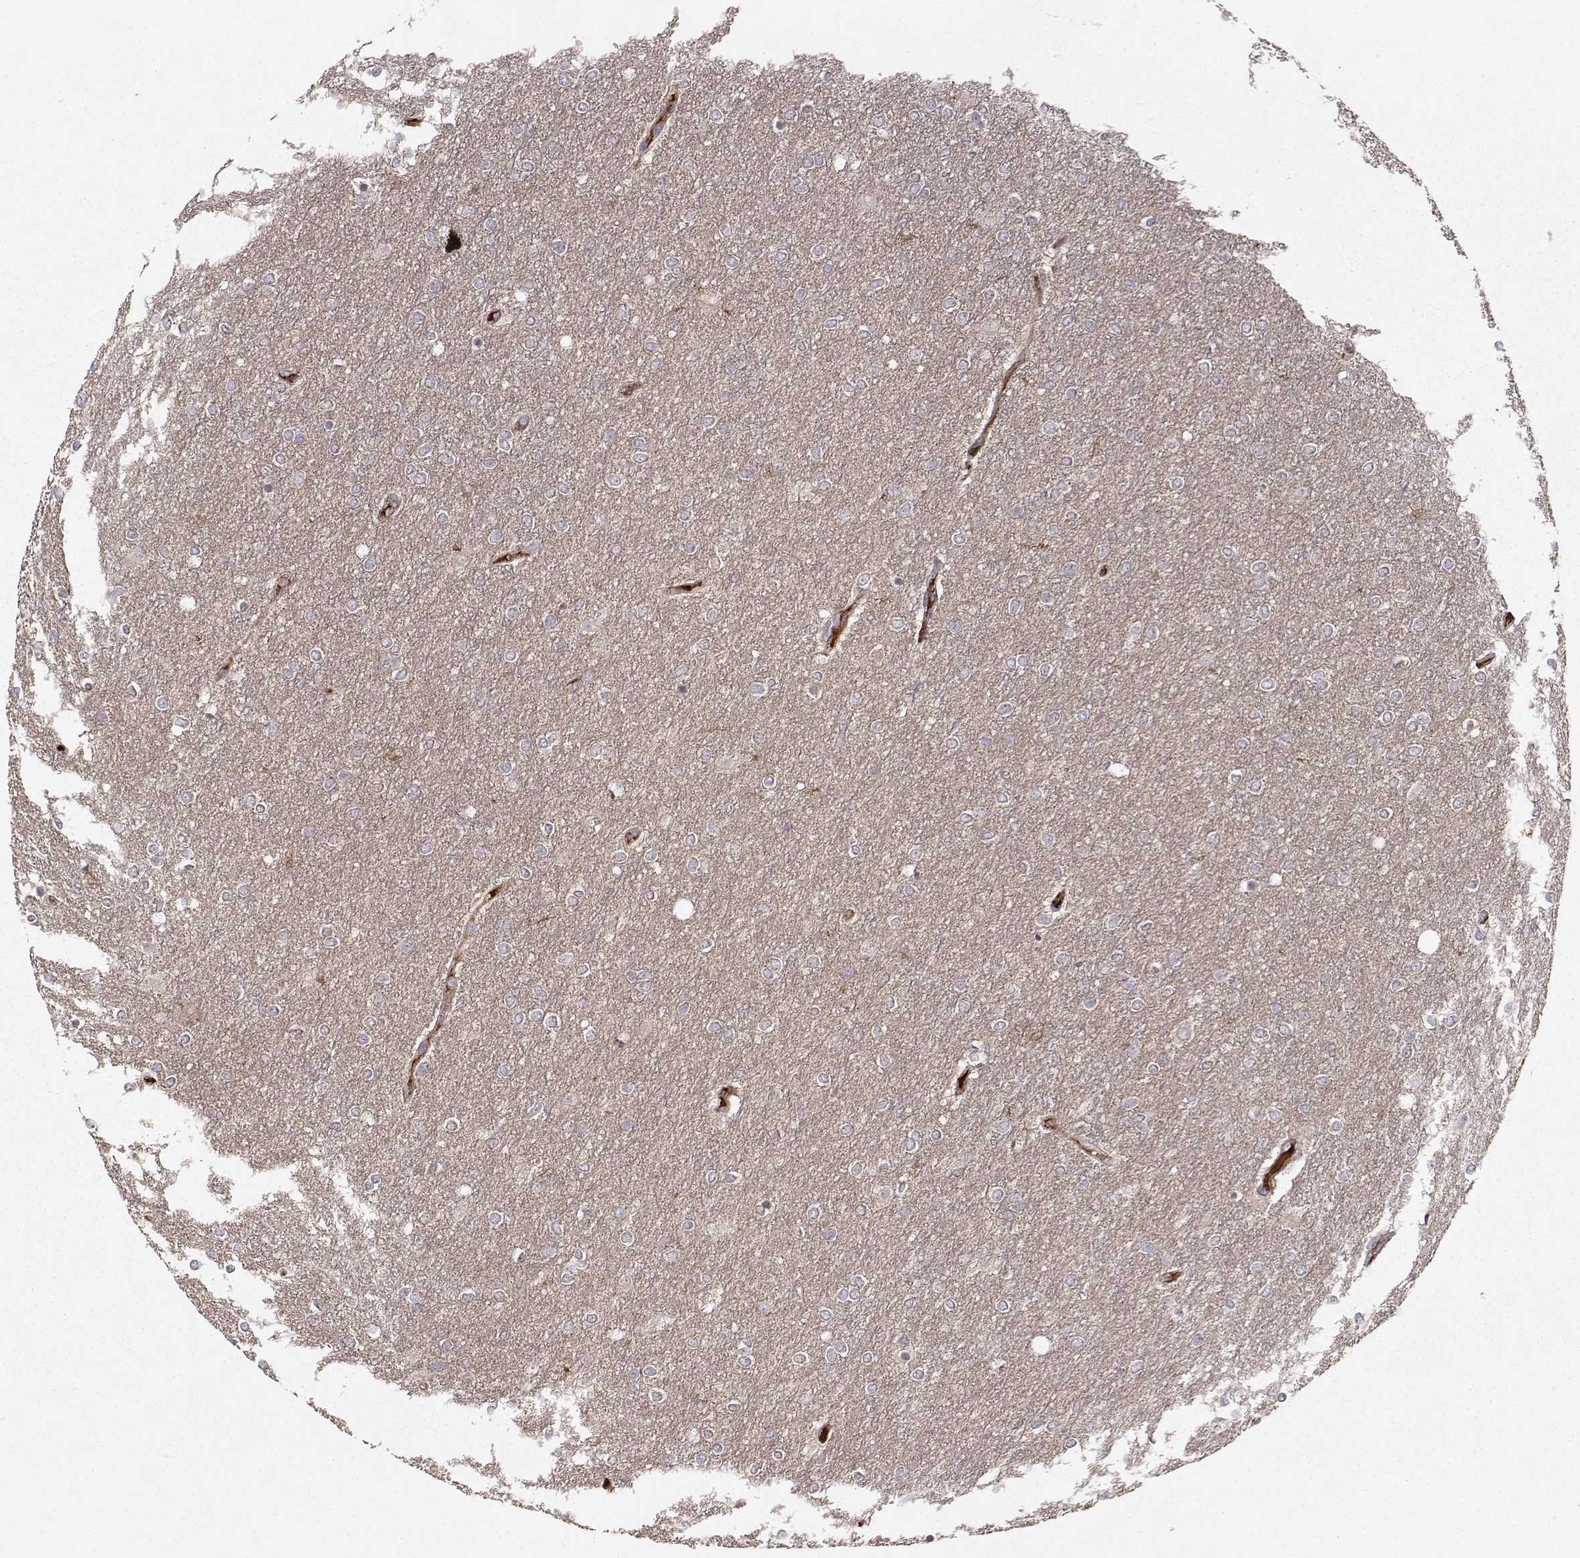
{"staining": {"intensity": "negative", "quantity": "none", "location": "none"}, "tissue": "glioma", "cell_type": "Tumor cells", "image_type": "cancer", "snomed": [{"axis": "morphology", "description": "Glioma, malignant, High grade"}, {"axis": "topography", "description": "Brain"}], "caption": "This is an immunohistochemistry (IHC) micrograph of human high-grade glioma (malignant). There is no positivity in tumor cells.", "gene": "WNT6", "patient": {"sex": "female", "age": 61}}